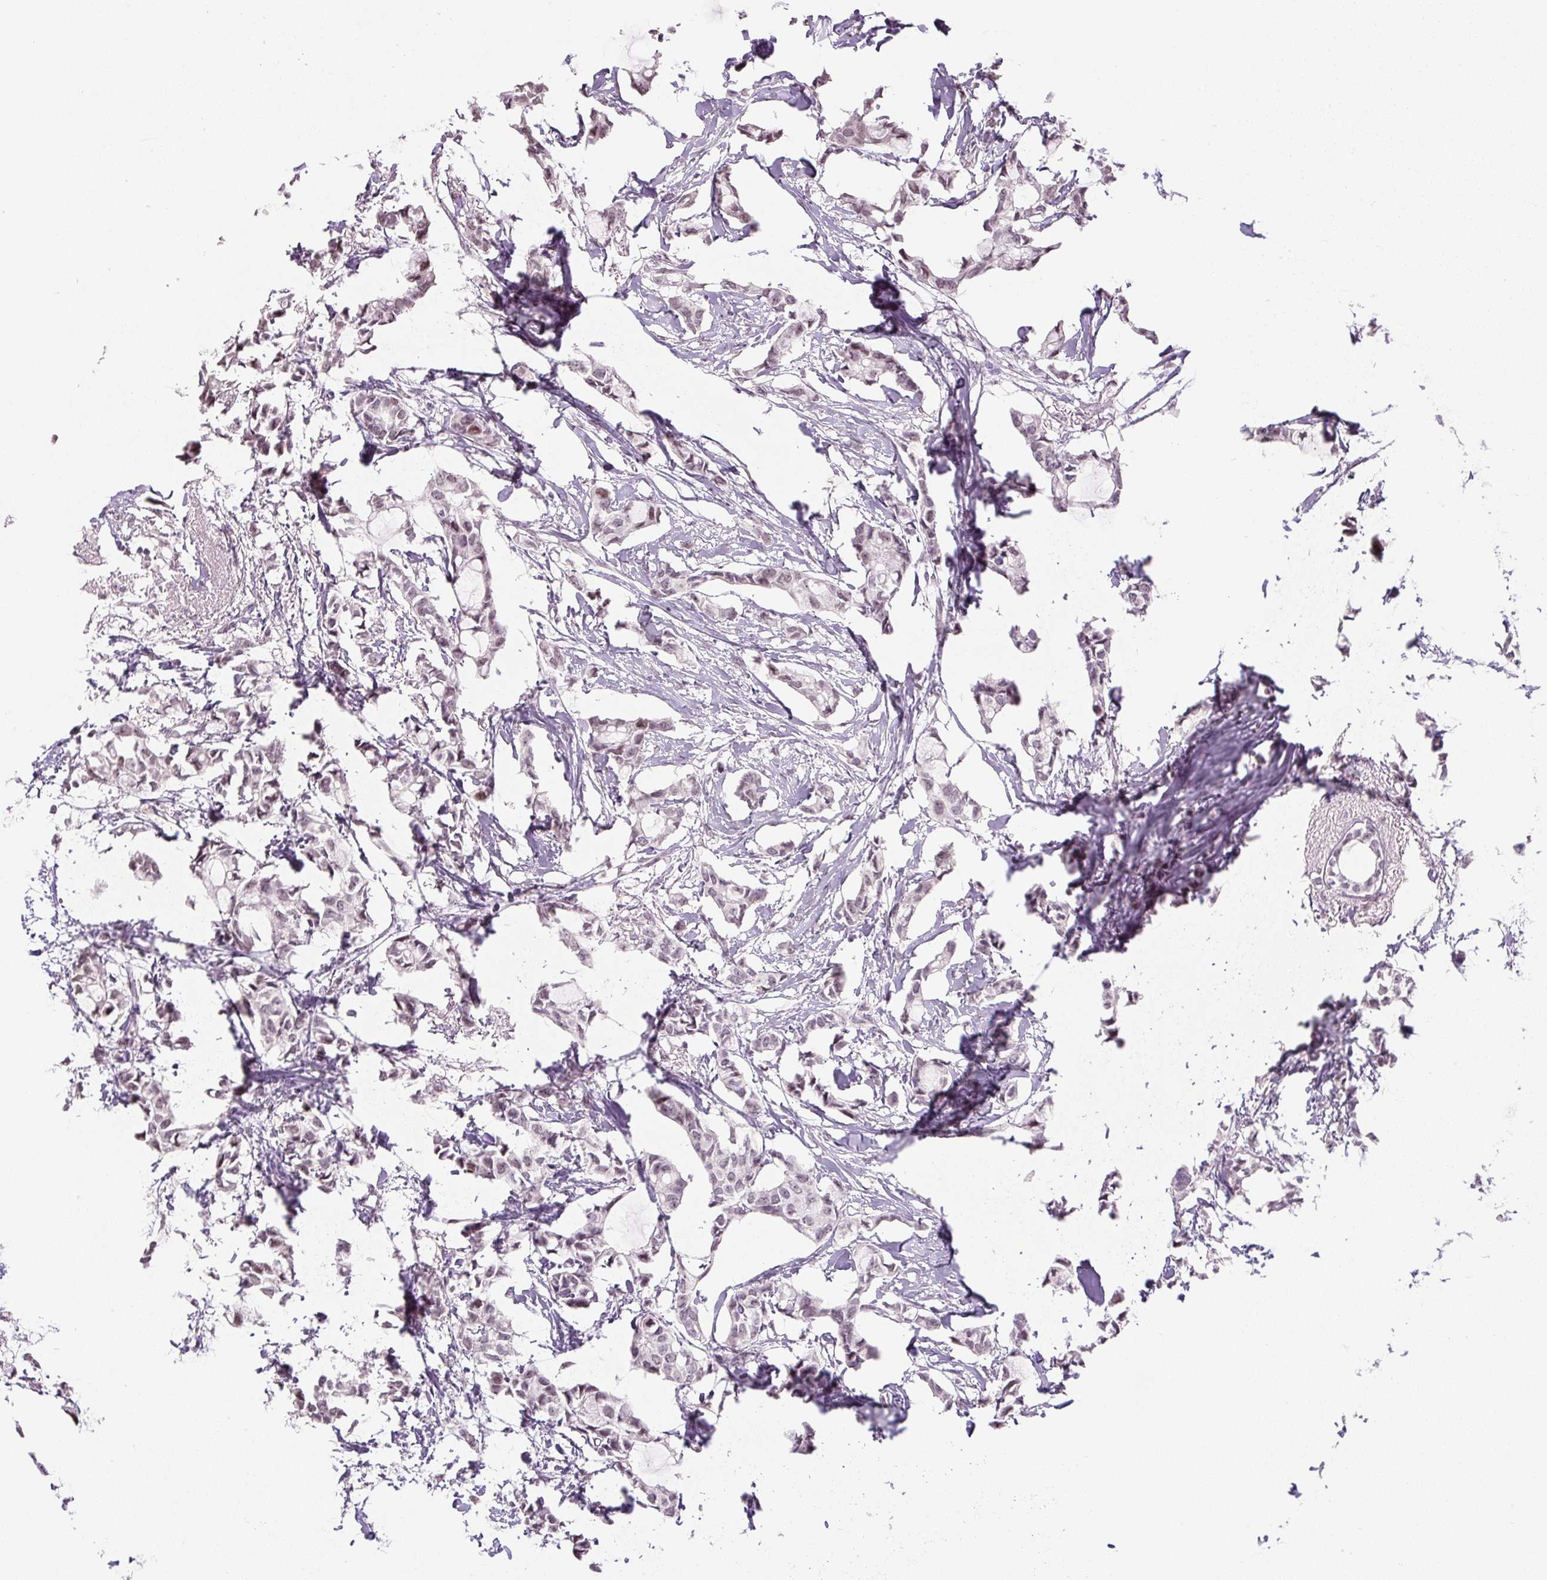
{"staining": {"intensity": "weak", "quantity": "25%-75%", "location": "nuclear"}, "tissue": "breast cancer", "cell_type": "Tumor cells", "image_type": "cancer", "snomed": [{"axis": "morphology", "description": "Duct carcinoma"}, {"axis": "topography", "description": "Breast"}], "caption": "Human invasive ductal carcinoma (breast) stained with a protein marker shows weak staining in tumor cells.", "gene": "TCFL5", "patient": {"sex": "female", "age": 73}}